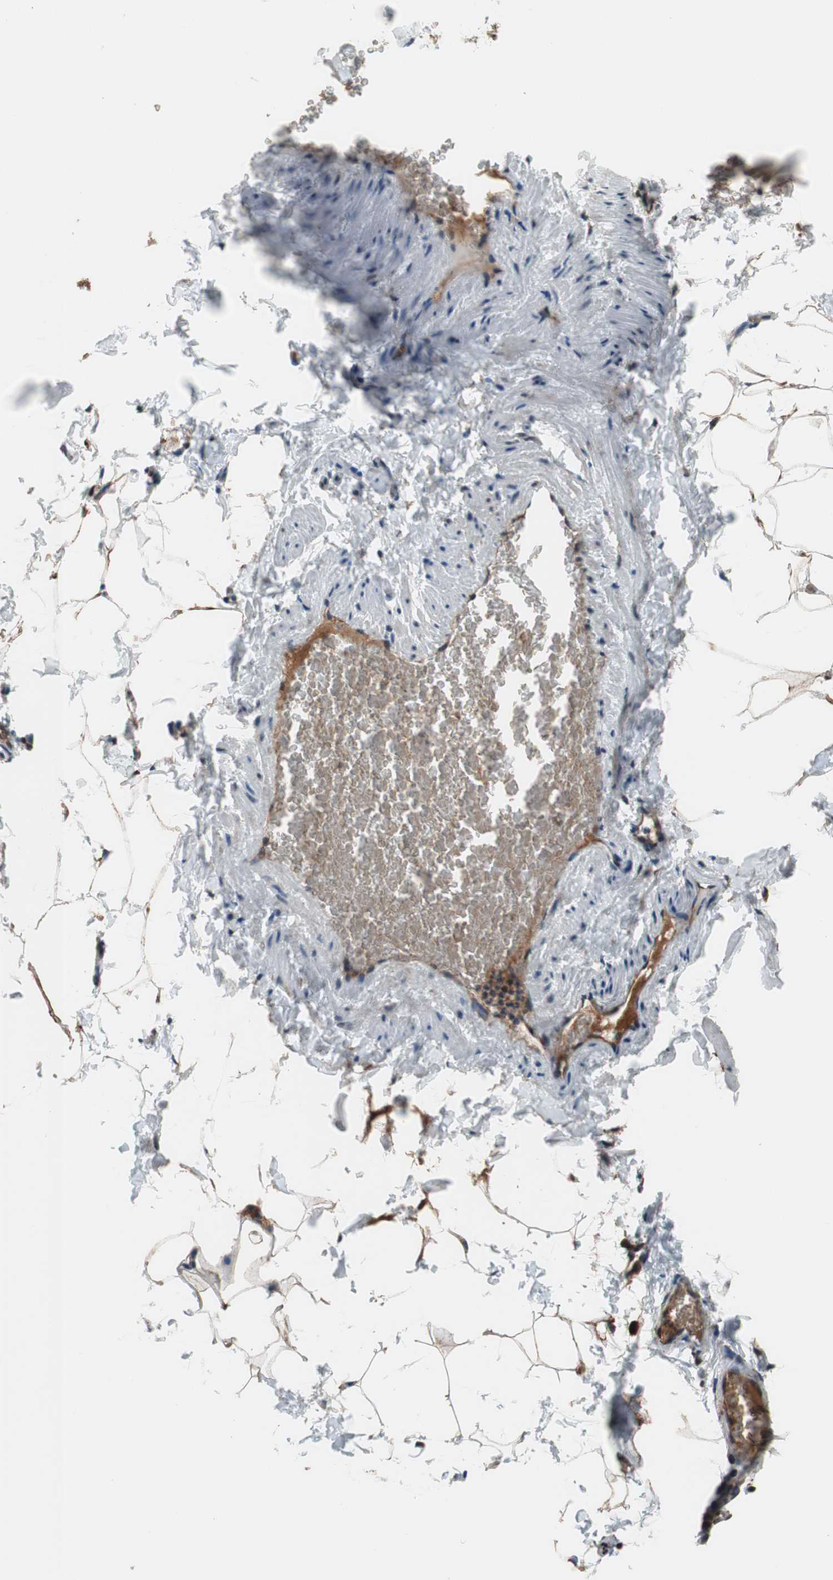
{"staining": {"intensity": "moderate", "quantity": ">75%", "location": "cytoplasmic/membranous"}, "tissue": "adipose tissue", "cell_type": "Adipocytes", "image_type": "normal", "snomed": [{"axis": "morphology", "description": "Normal tissue, NOS"}, {"axis": "topography", "description": "Soft tissue"}, {"axis": "topography", "description": "Vascular tissue"}], "caption": "Immunohistochemical staining of normal human adipose tissue demonstrates moderate cytoplasmic/membranous protein staining in about >75% of adipocytes.", "gene": "PRDX2", "patient": {"sex": "female", "age": 35}}